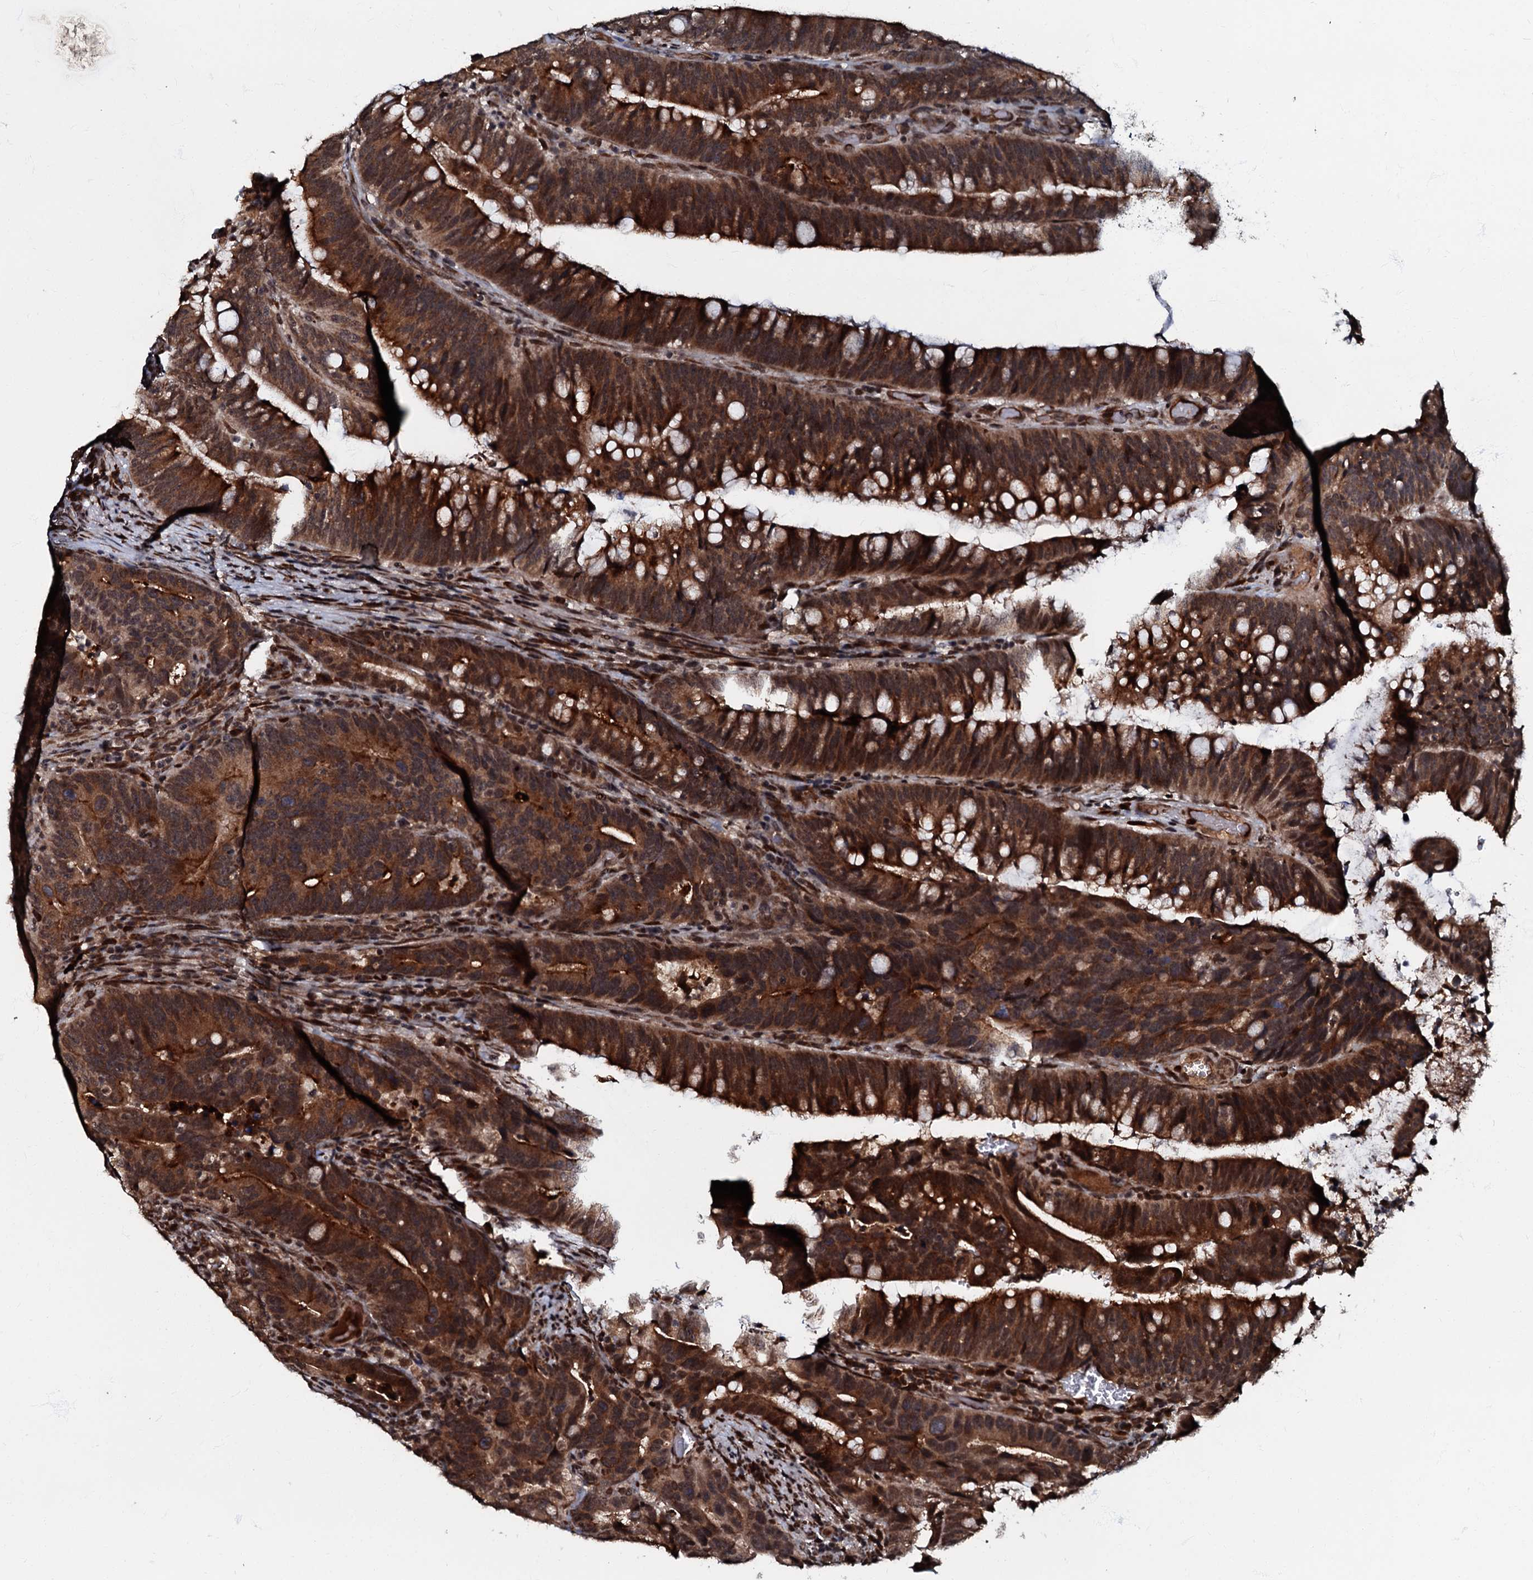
{"staining": {"intensity": "strong", "quantity": ">75%", "location": "cytoplasmic/membranous"}, "tissue": "colorectal cancer", "cell_type": "Tumor cells", "image_type": "cancer", "snomed": [{"axis": "morphology", "description": "Adenocarcinoma, NOS"}, {"axis": "topography", "description": "Colon"}], "caption": "Immunohistochemical staining of adenocarcinoma (colorectal) demonstrates high levels of strong cytoplasmic/membranous protein expression in about >75% of tumor cells.", "gene": "C18orf32", "patient": {"sex": "female", "age": 66}}